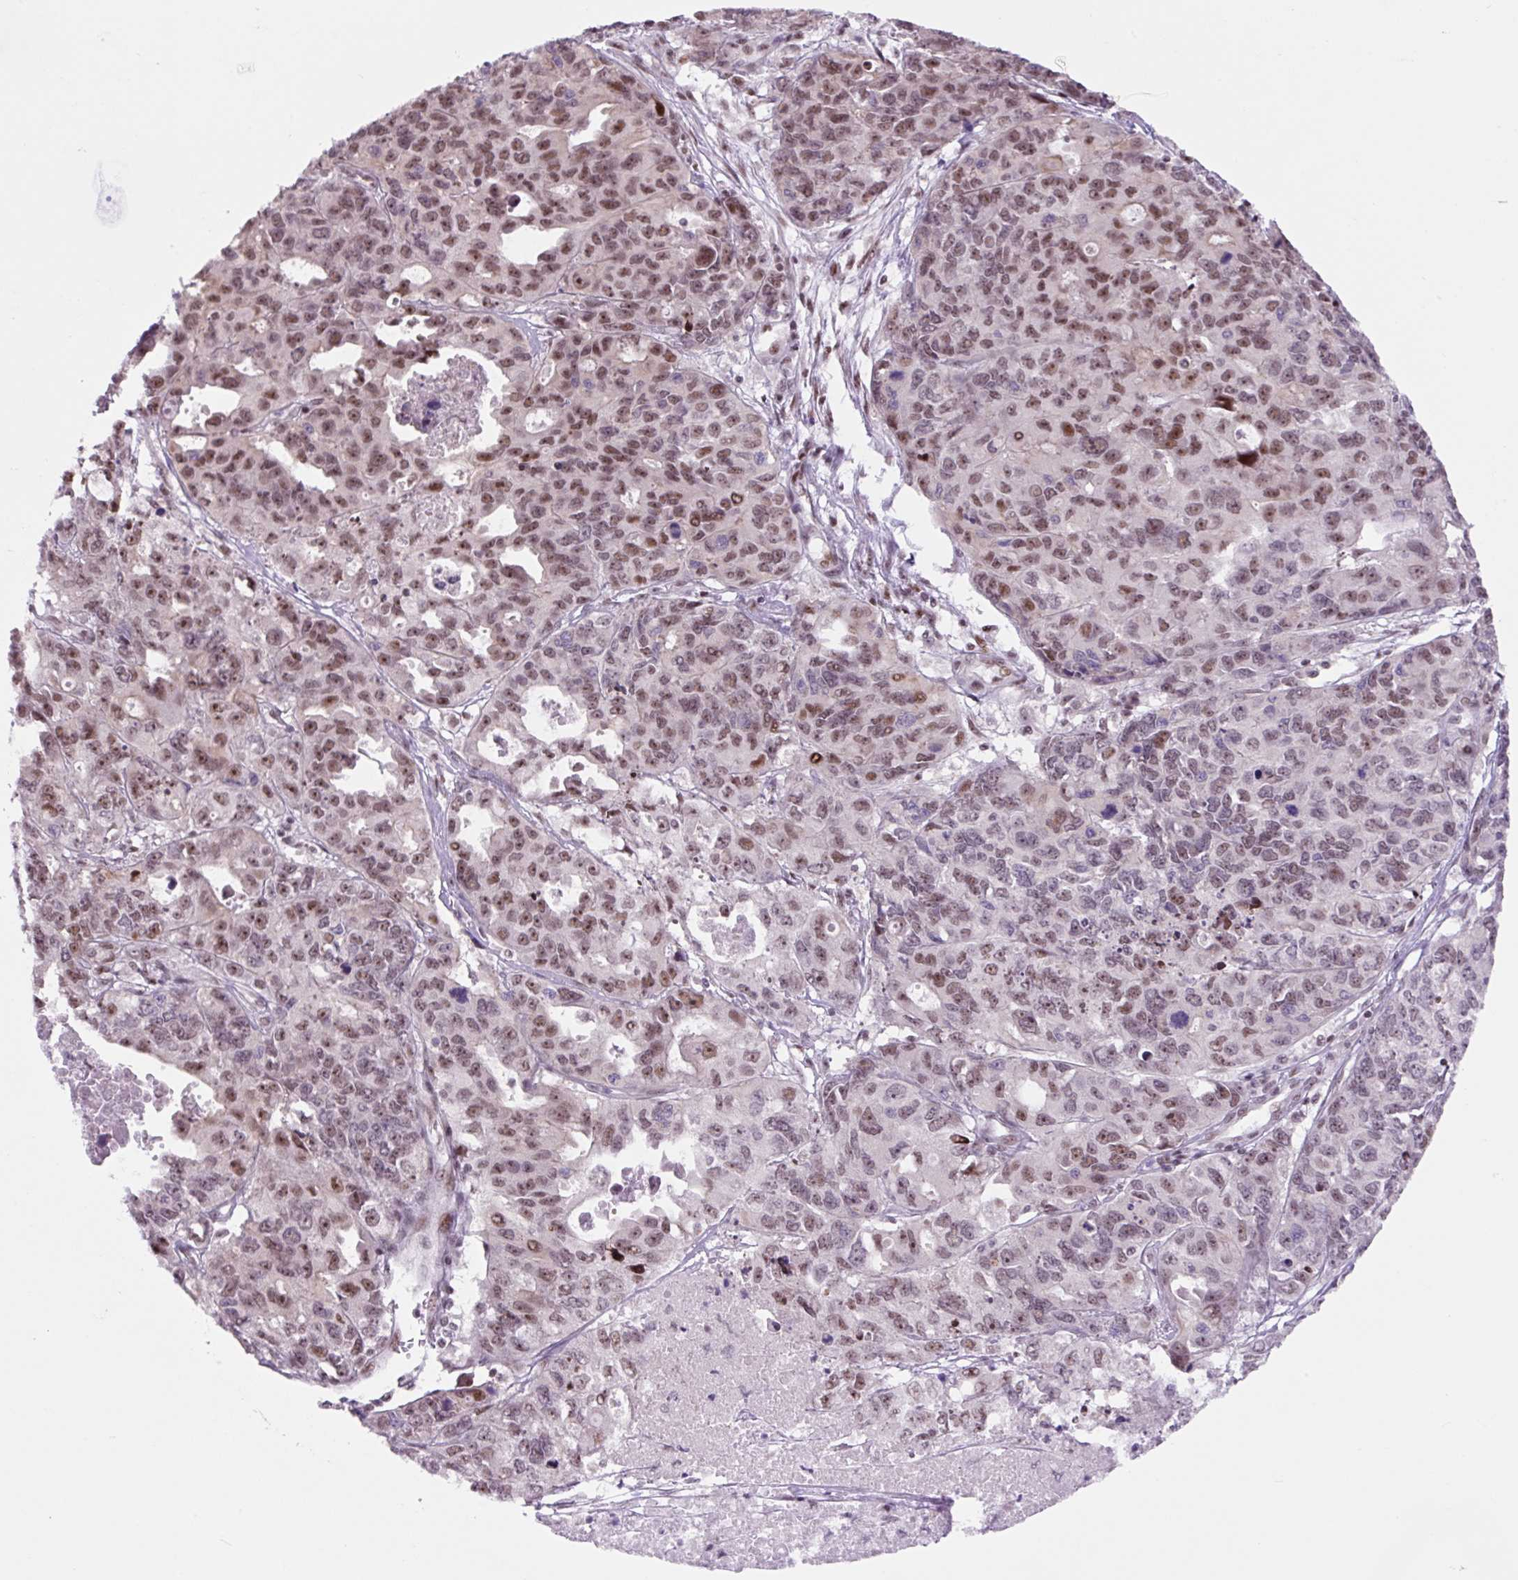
{"staining": {"intensity": "moderate", "quantity": ">75%", "location": "nuclear"}, "tissue": "endometrial cancer", "cell_type": "Tumor cells", "image_type": "cancer", "snomed": [{"axis": "morphology", "description": "Adenocarcinoma, NOS"}, {"axis": "topography", "description": "Uterus"}], "caption": "This is a micrograph of IHC staining of adenocarcinoma (endometrial), which shows moderate expression in the nuclear of tumor cells.", "gene": "TAF1A", "patient": {"sex": "female", "age": 79}}